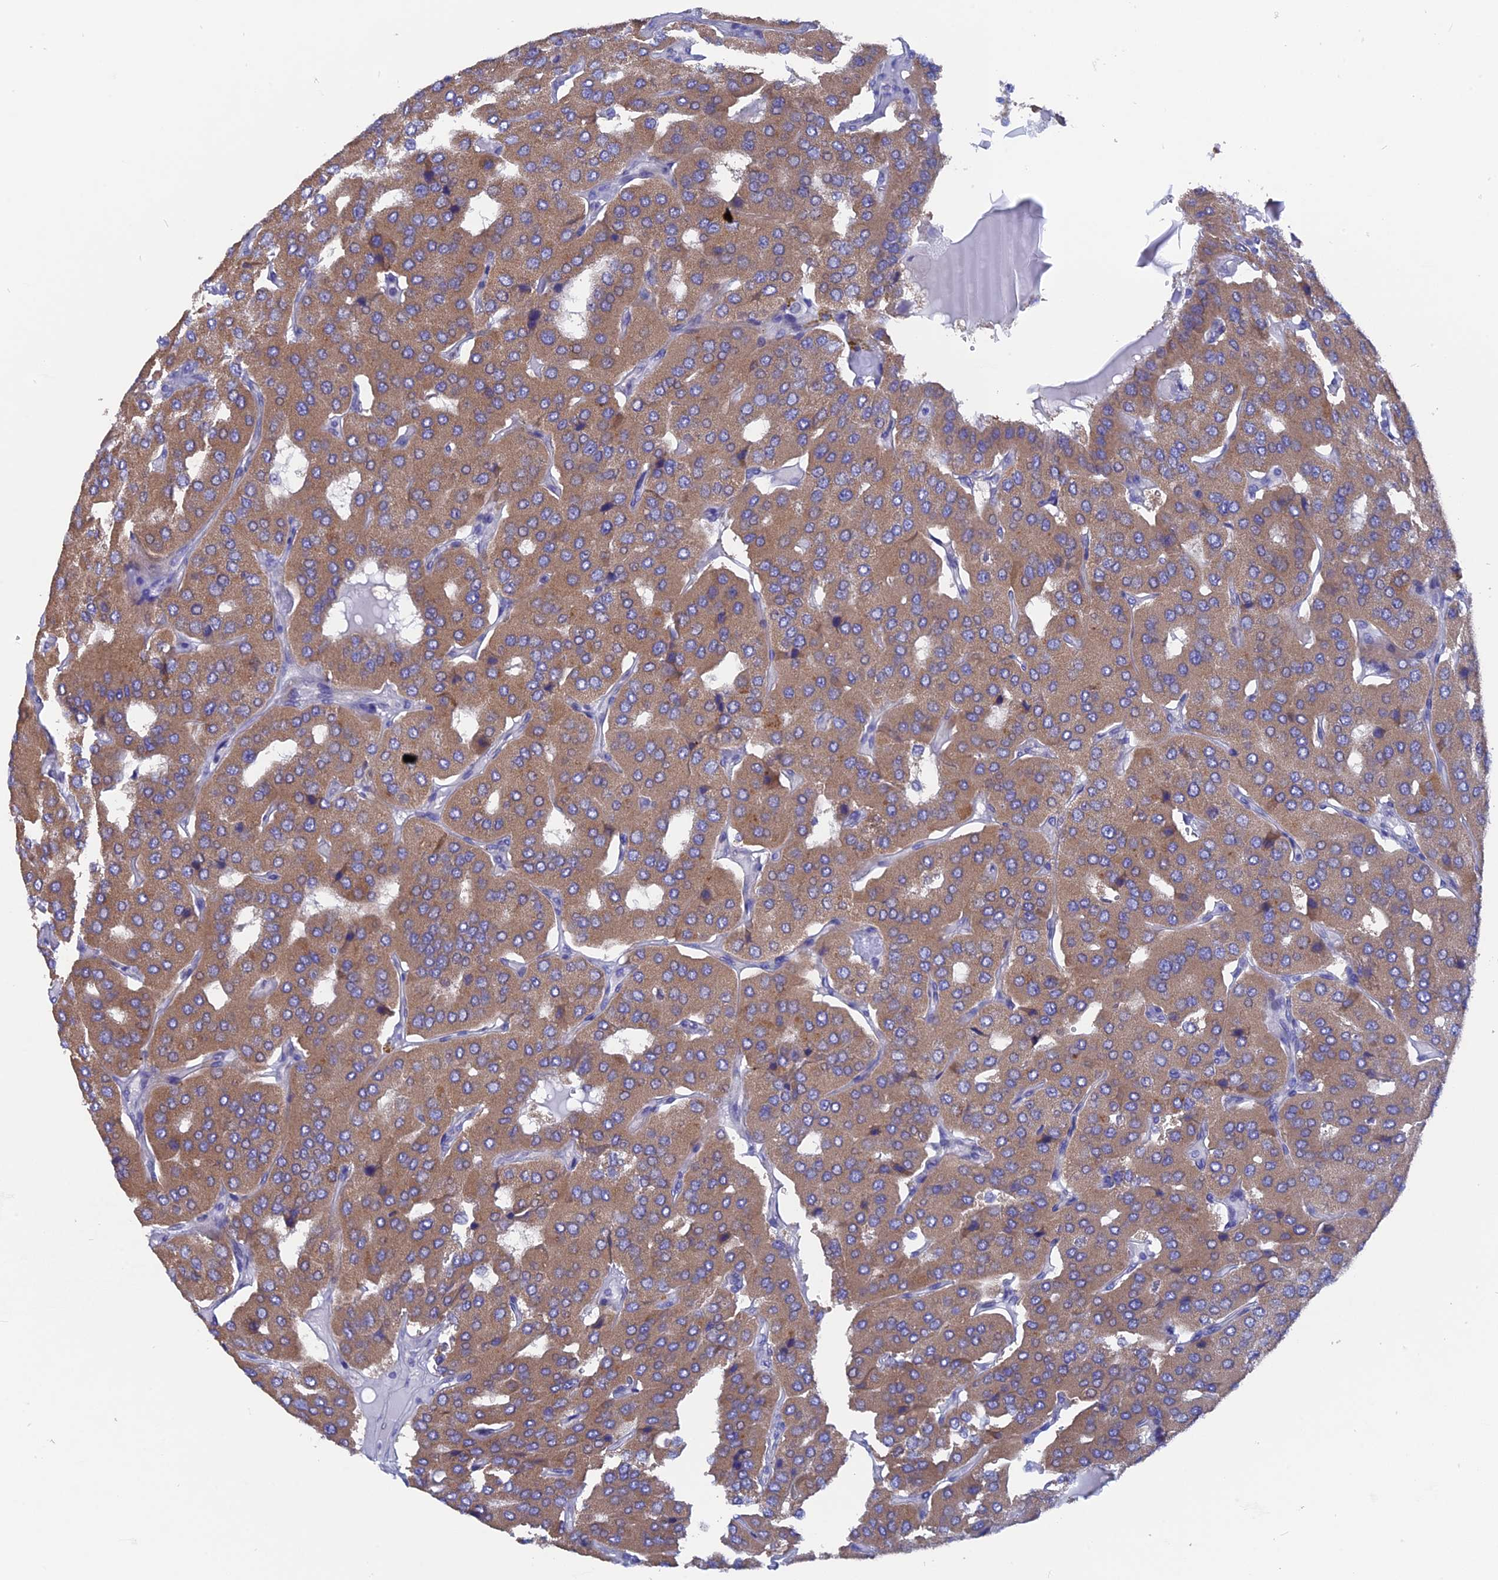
{"staining": {"intensity": "moderate", "quantity": ">75%", "location": "cytoplasmic/membranous"}, "tissue": "parathyroid gland", "cell_type": "Glandular cells", "image_type": "normal", "snomed": [{"axis": "morphology", "description": "Normal tissue, NOS"}, {"axis": "morphology", "description": "Adenoma, NOS"}, {"axis": "topography", "description": "Parathyroid gland"}], "caption": "Immunohistochemistry histopathology image of benign parathyroid gland: human parathyroid gland stained using immunohistochemistry (IHC) shows medium levels of moderate protein expression localized specifically in the cytoplasmic/membranous of glandular cells, appearing as a cytoplasmic/membranous brown color.", "gene": "AK4P3", "patient": {"sex": "female", "age": 86}}